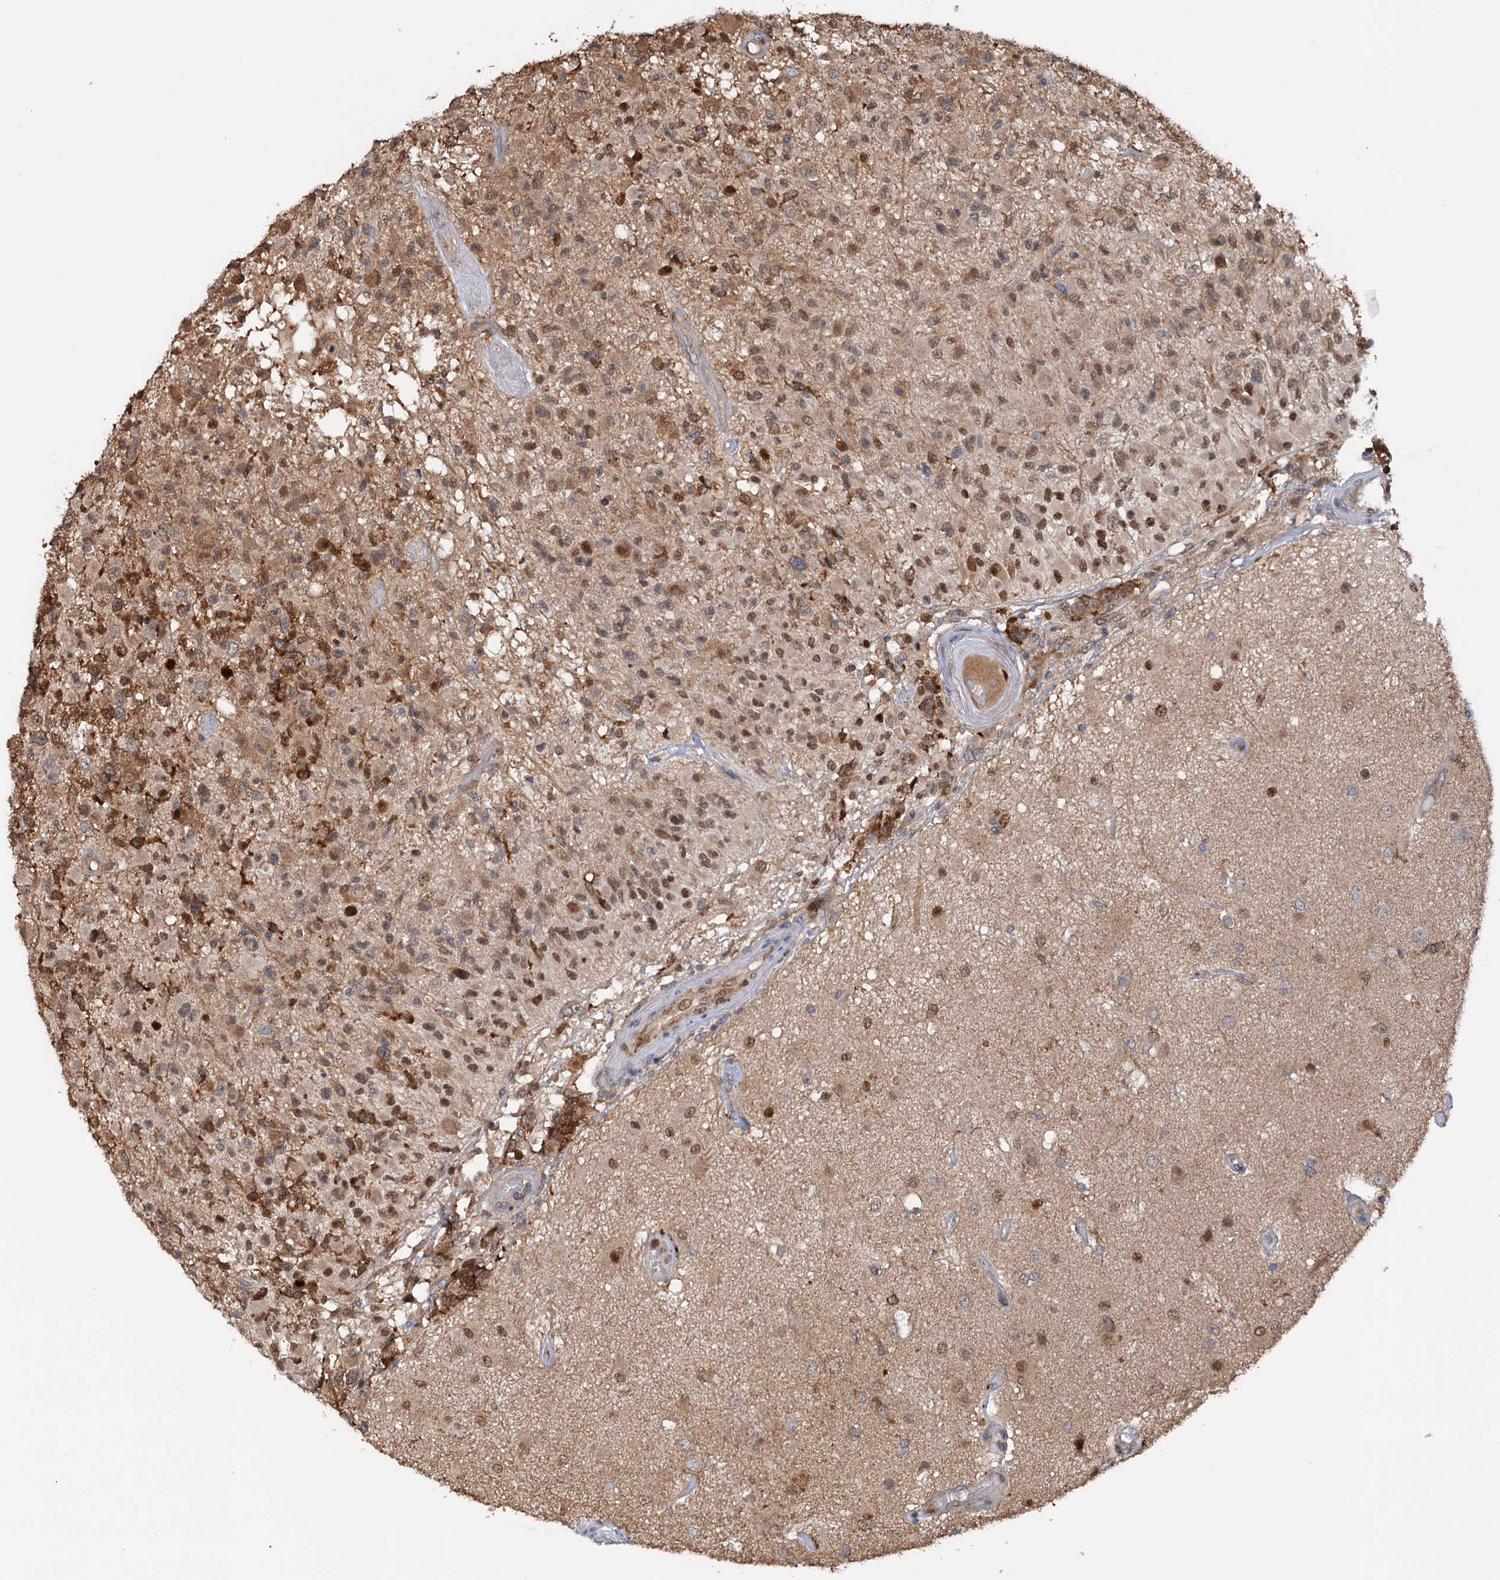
{"staining": {"intensity": "moderate", "quantity": ">75%", "location": "cytoplasmic/membranous,nuclear"}, "tissue": "glioma", "cell_type": "Tumor cells", "image_type": "cancer", "snomed": [{"axis": "morphology", "description": "Glioma, malignant, High grade"}, {"axis": "morphology", "description": "Glioblastoma, NOS"}, {"axis": "topography", "description": "Brain"}], "caption": "A medium amount of moderate cytoplasmic/membranous and nuclear expression is seen in approximately >75% of tumor cells in malignant glioma (high-grade) tissue.", "gene": "NCAPD2", "patient": {"sex": "male", "age": 60}}